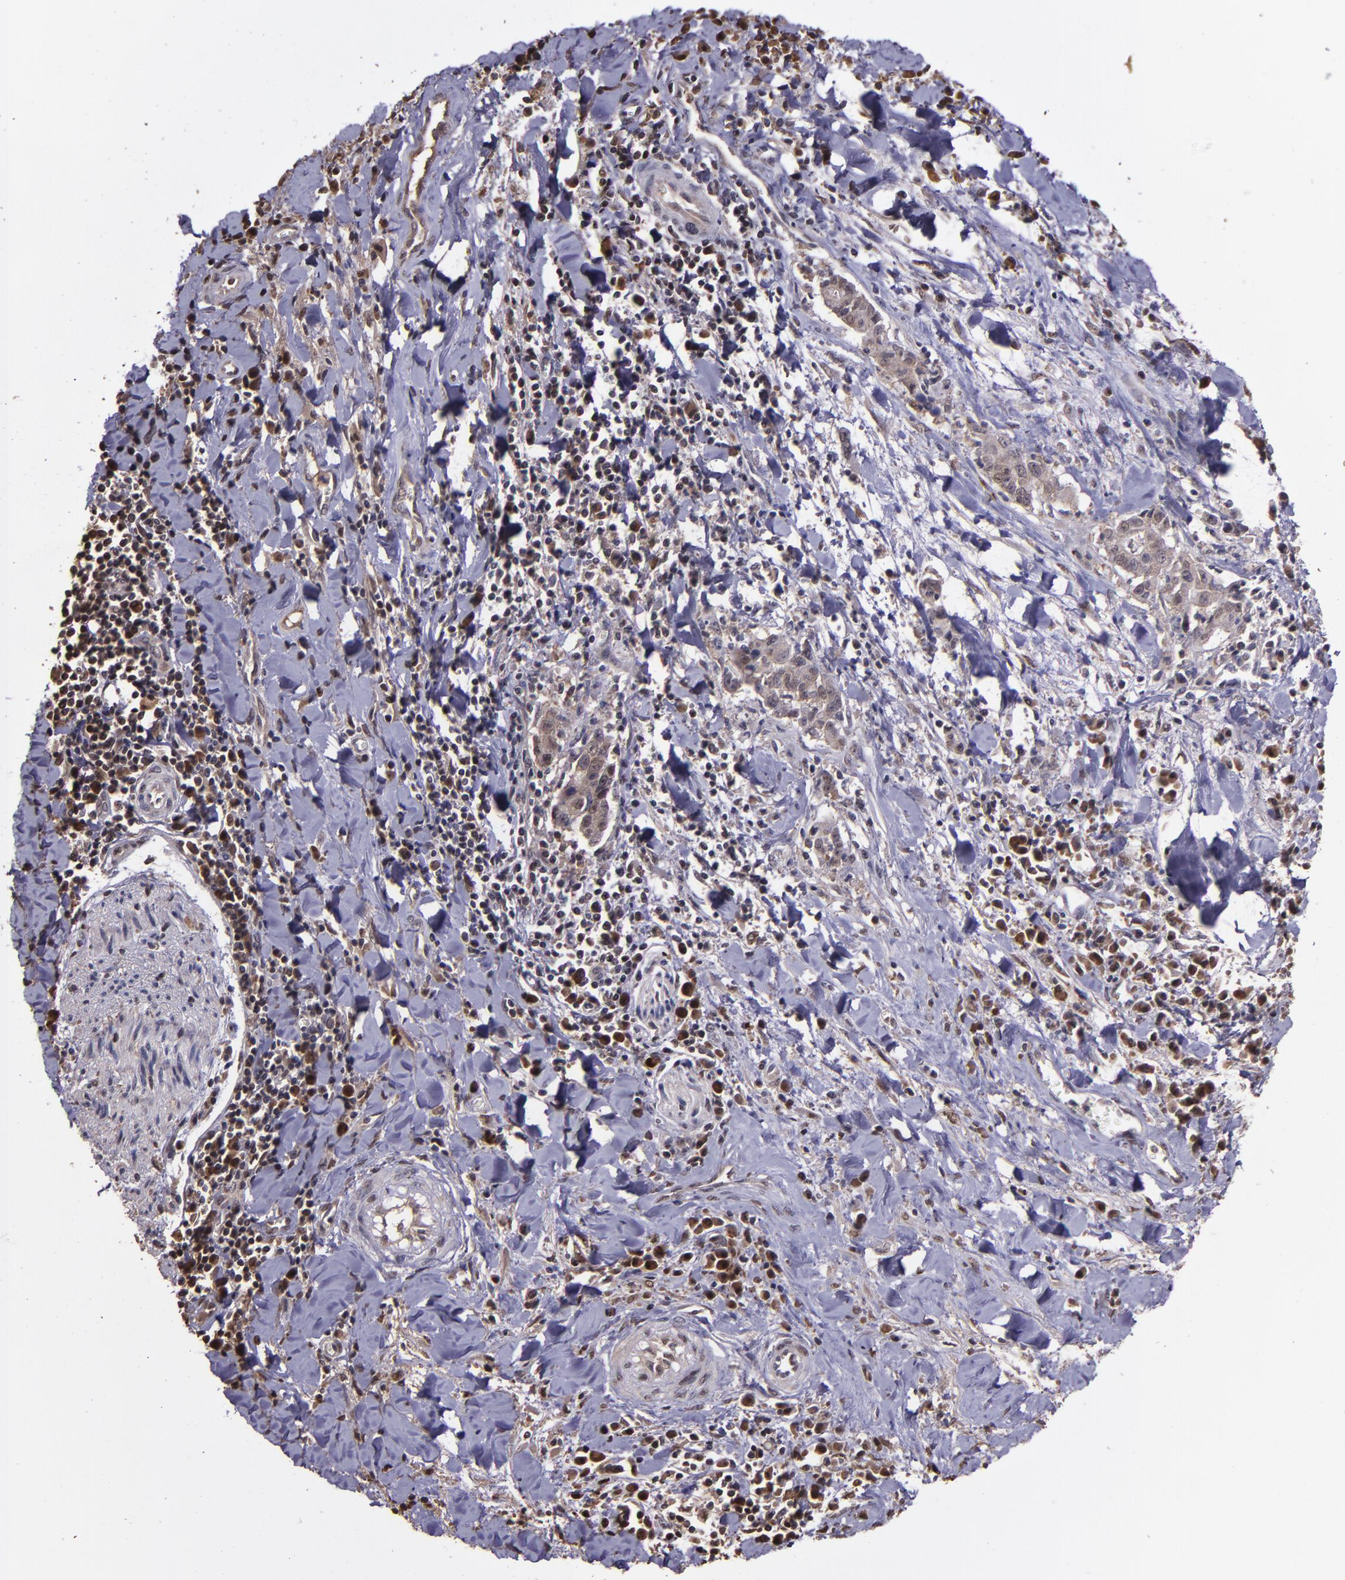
{"staining": {"intensity": "moderate", "quantity": ">75%", "location": "cytoplasmic/membranous"}, "tissue": "liver cancer", "cell_type": "Tumor cells", "image_type": "cancer", "snomed": [{"axis": "morphology", "description": "Cholangiocarcinoma"}, {"axis": "topography", "description": "Liver"}], "caption": "This photomicrograph reveals immunohistochemistry (IHC) staining of human cholangiocarcinoma (liver), with medium moderate cytoplasmic/membranous positivity in about >75% of tumor cells.", "gene": "SERPINF2", "patient": {"sex": "male", "age": 57}}